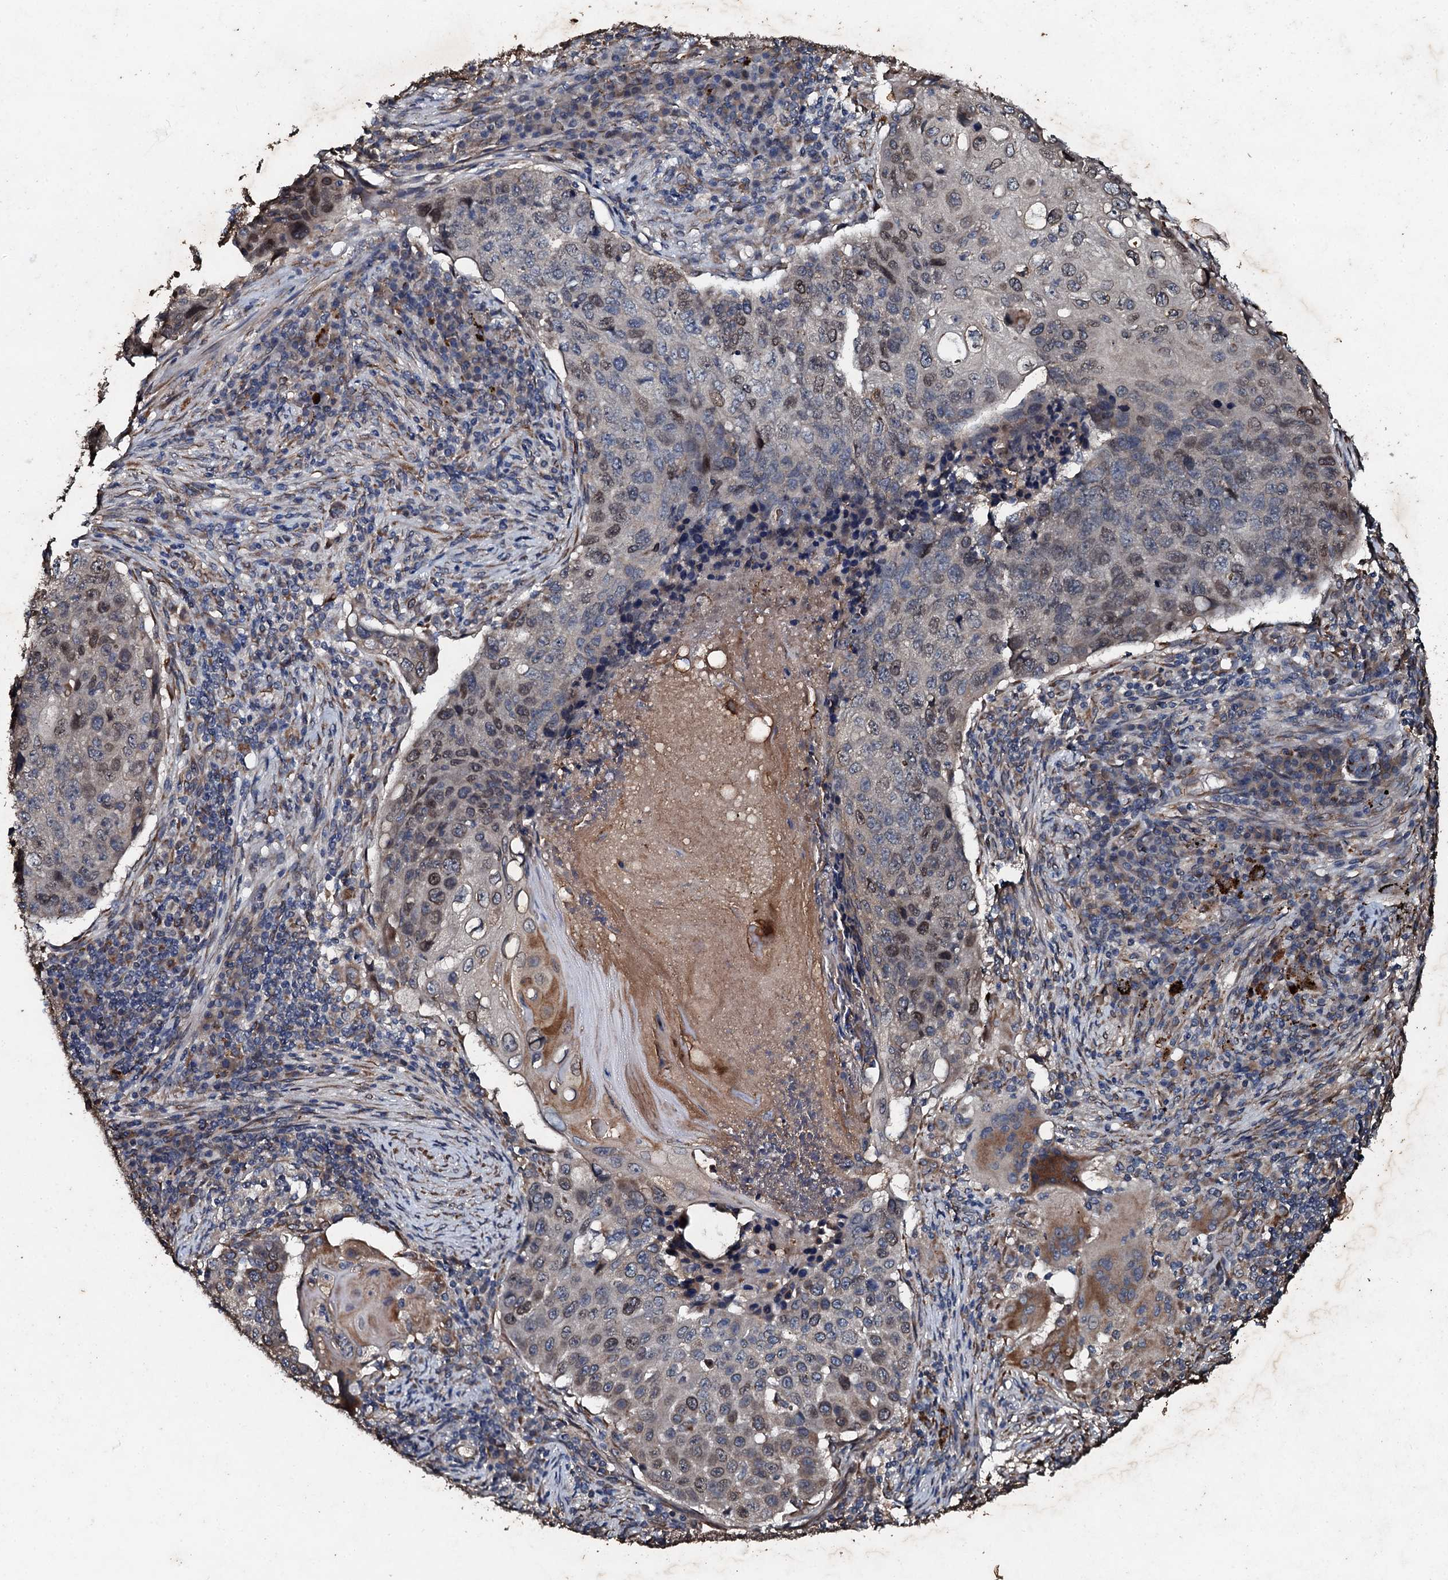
{"staining": {"intensity": "moderate", "quantity": "<25%", "location": "cytoplasmic/membranous,nuclear"}, "tissue": "lung cancer", "cell_type": "Tumor cells", "image_type": "cancer", "snomed": [{"axis": "morphology", "description": "Squamous cell carcinoma, NOS"}, {"axis": "topography", "description": "Lung"}], "caption": "Lung cancer stained with DAB (3,3'-diaminobenzidine) IHC reveals low levels of moderate cytoplasmic/membranous and nuclear staining in about <25% of tumor cells.", "gene": "ADAMTS10", "patient": {"sex": "female", "age": 63}}